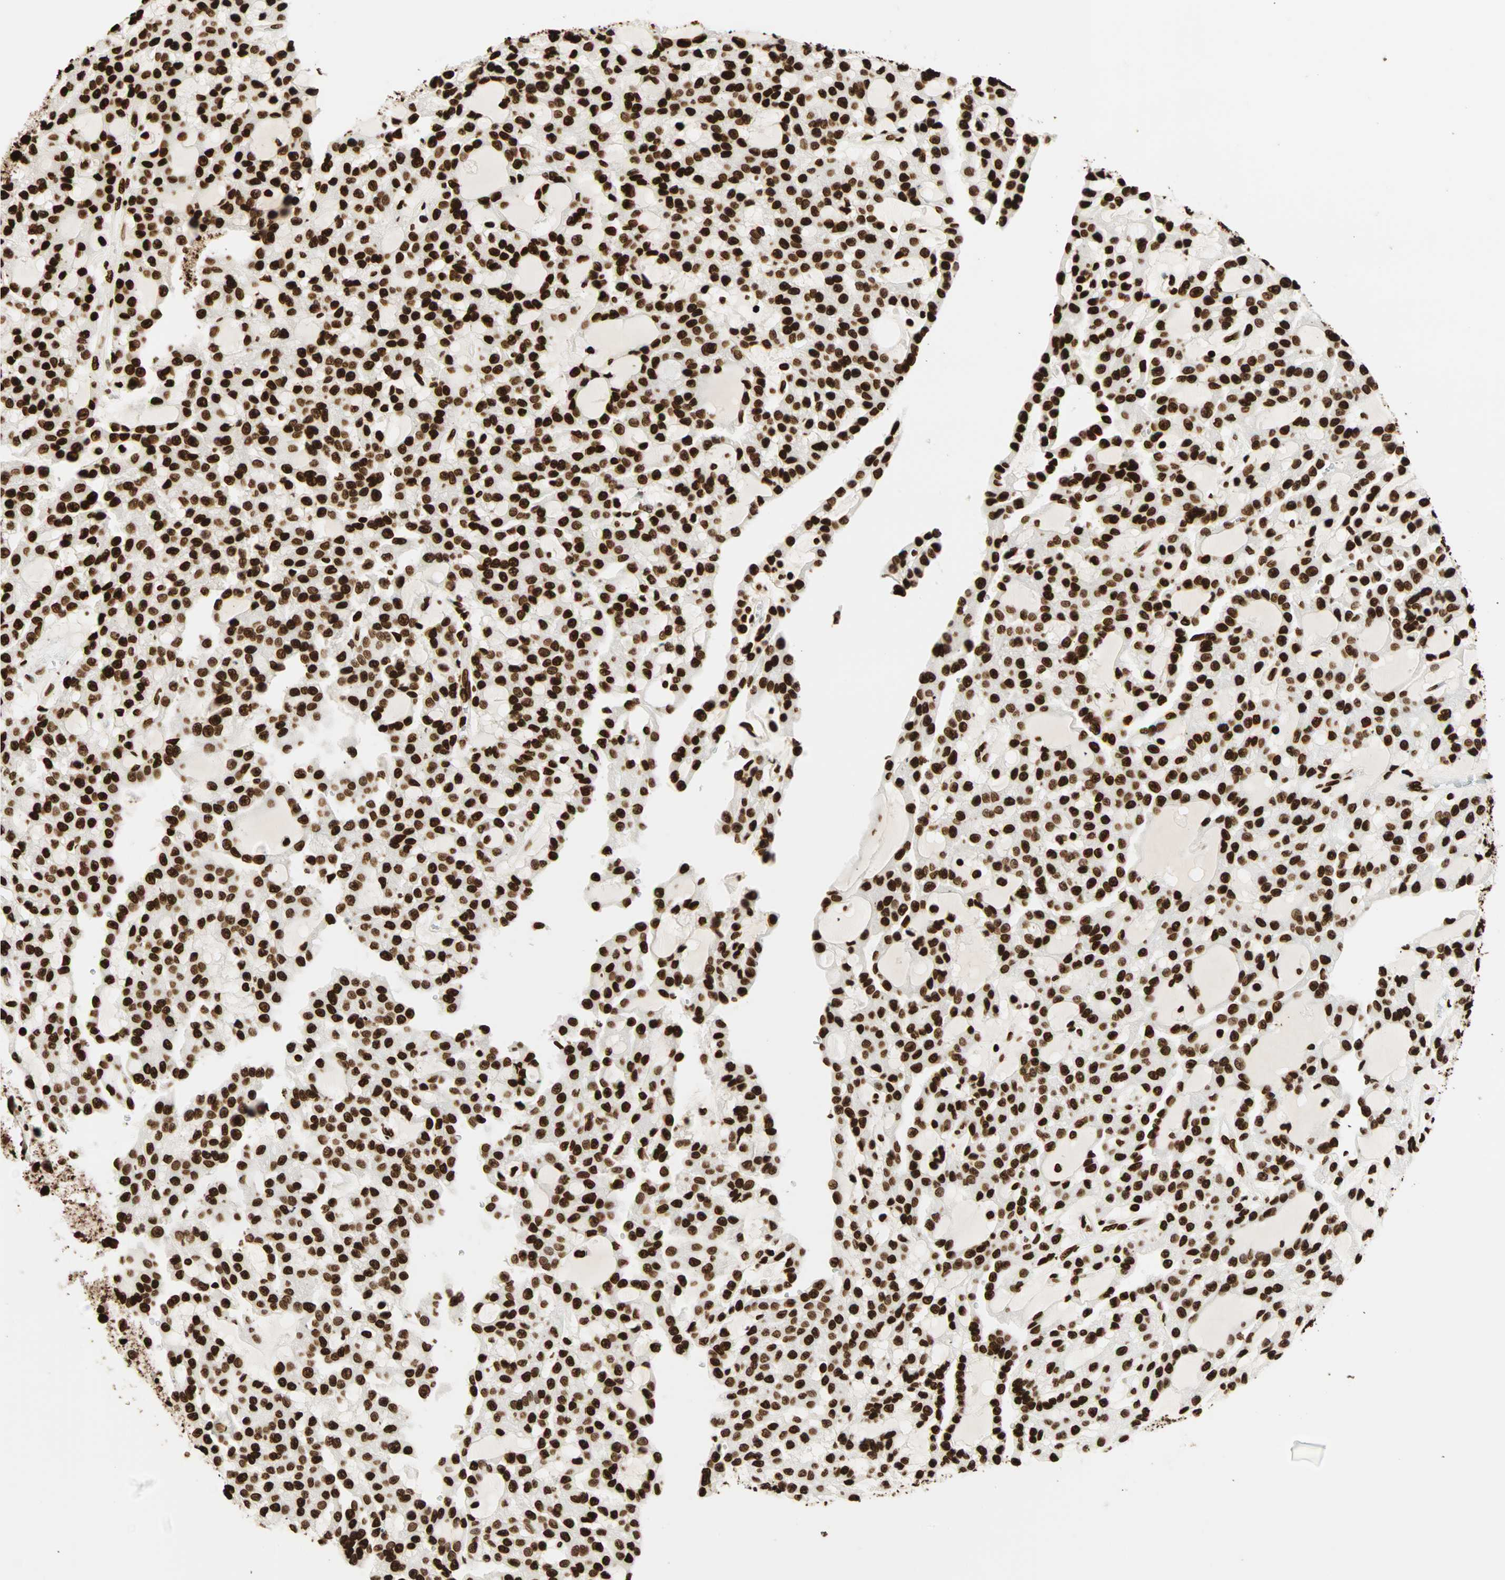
{"staining": {"intensity": "strong", "quantity": ">75%", "location": "nuclear"}, "tissue": "renal cancer", "cell_type": "Tumor cells", "image_type": "cancer", "snomed": [{"axis": "morphology", "description": "Adenocarcinoma, NOS"}, {"axis": "topography", "description": "Kidney"}], "caption": "Protein expression by IHC displays strong nuclear staining in approximately >75% of tumor cells in renal cancer (adenocarcinoma). Using DAB (brown) and hematoxylin (blue) stains, captured at high magnification using brightfield microscopy.", "gene": "GLI2", "patient": {"sex": "male", "age": 63}}